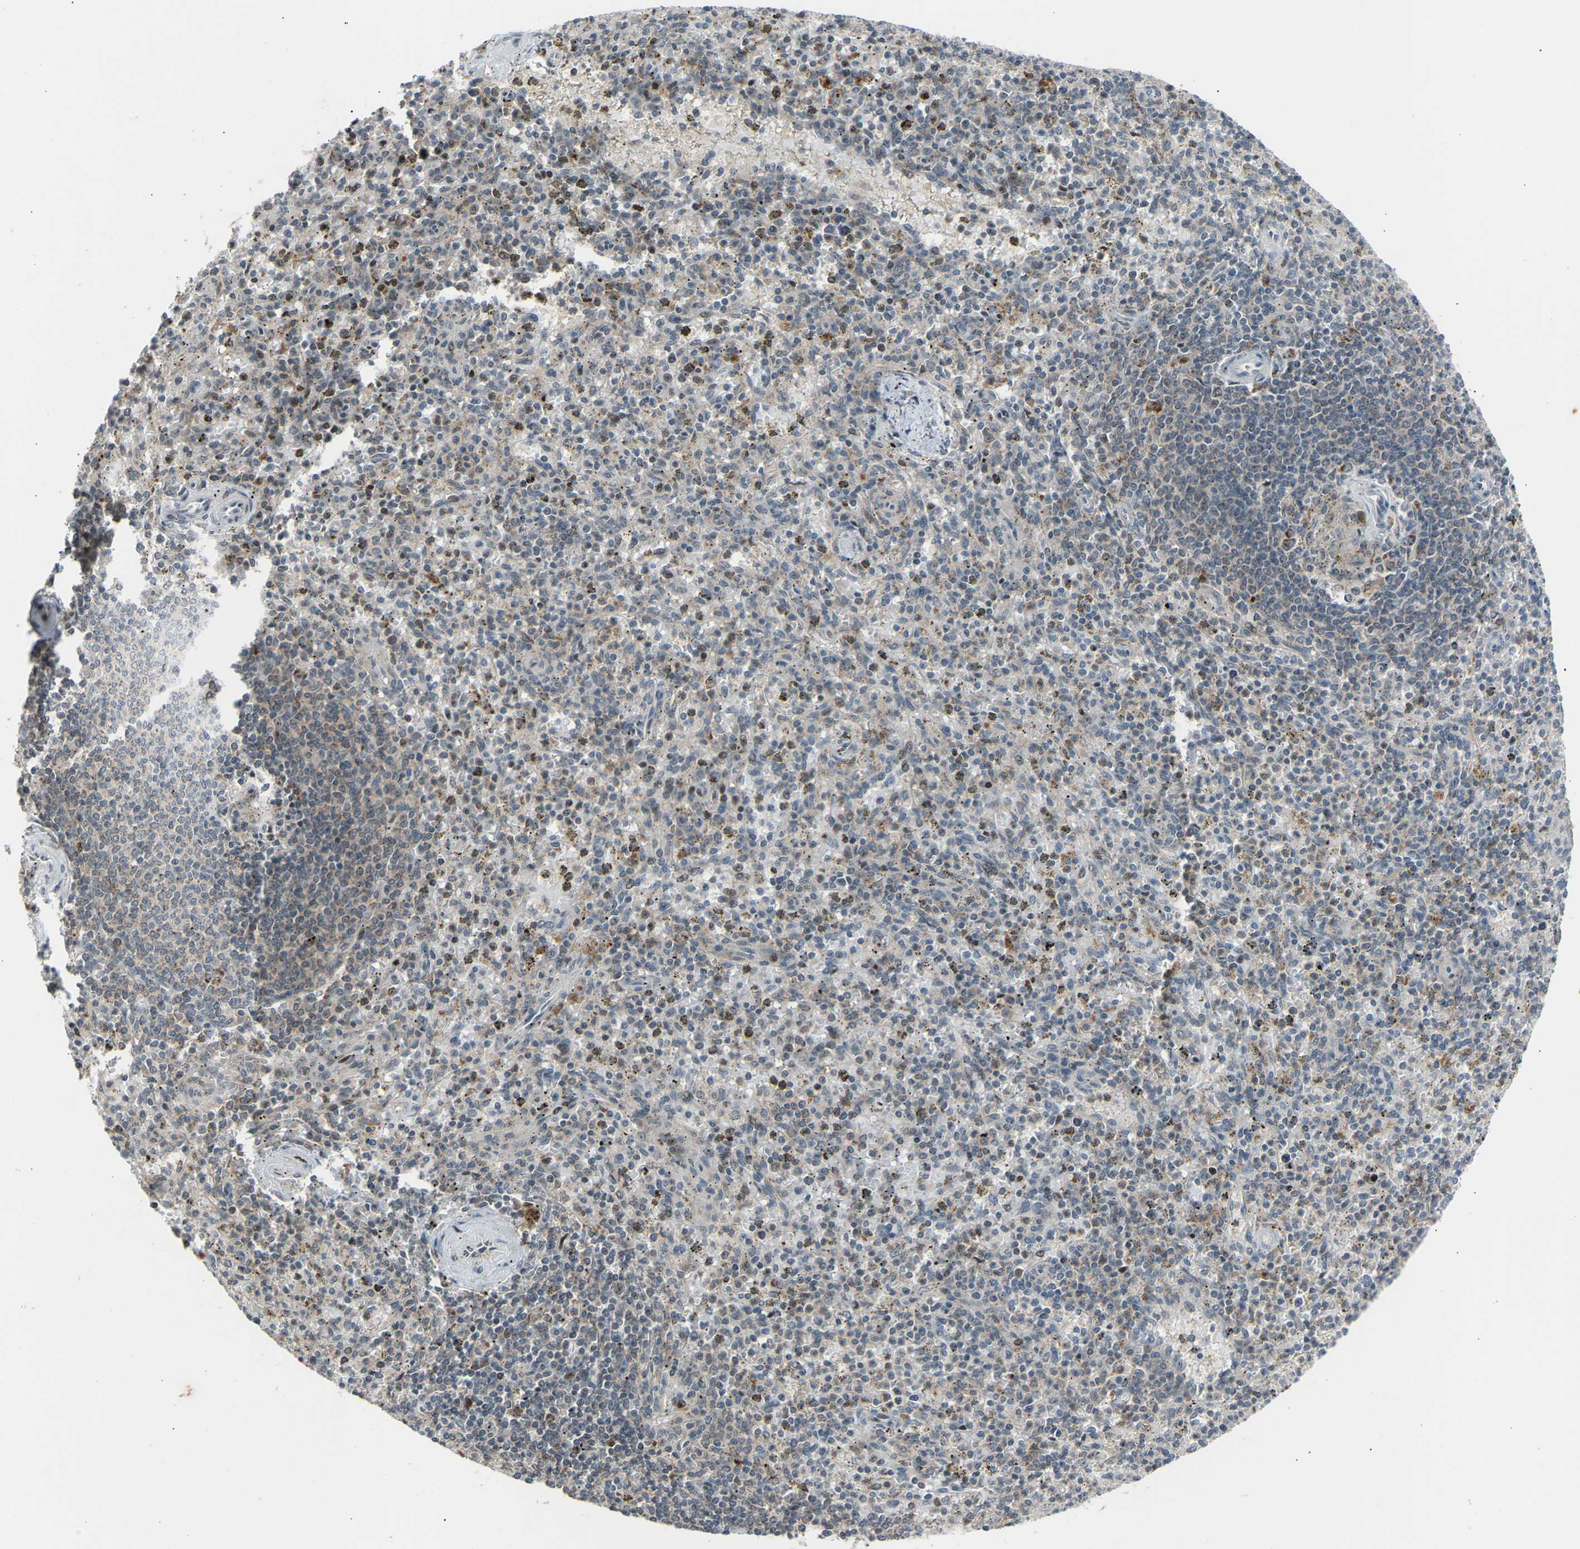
{"staining": {"intensity": "weak", "quantity": "<25%", "location": "cytoplasmic/membranous"}, "tissue": "spleen", "cell_type": "Cells in red pulp", "image_type": "normal", "snomed": [{"axis": "morphology", "description": "Normal tissue, NOS"}, {"axis": "topography", "description": "Spleen"}], "caption": "Immunohistochemistry histopathology image of benign human spleen stained for a protein (brown), which reveals no positivity in cells in red pulp.", "gene": "SLIRP", "patient": {"sex": "male", "age": 72}}